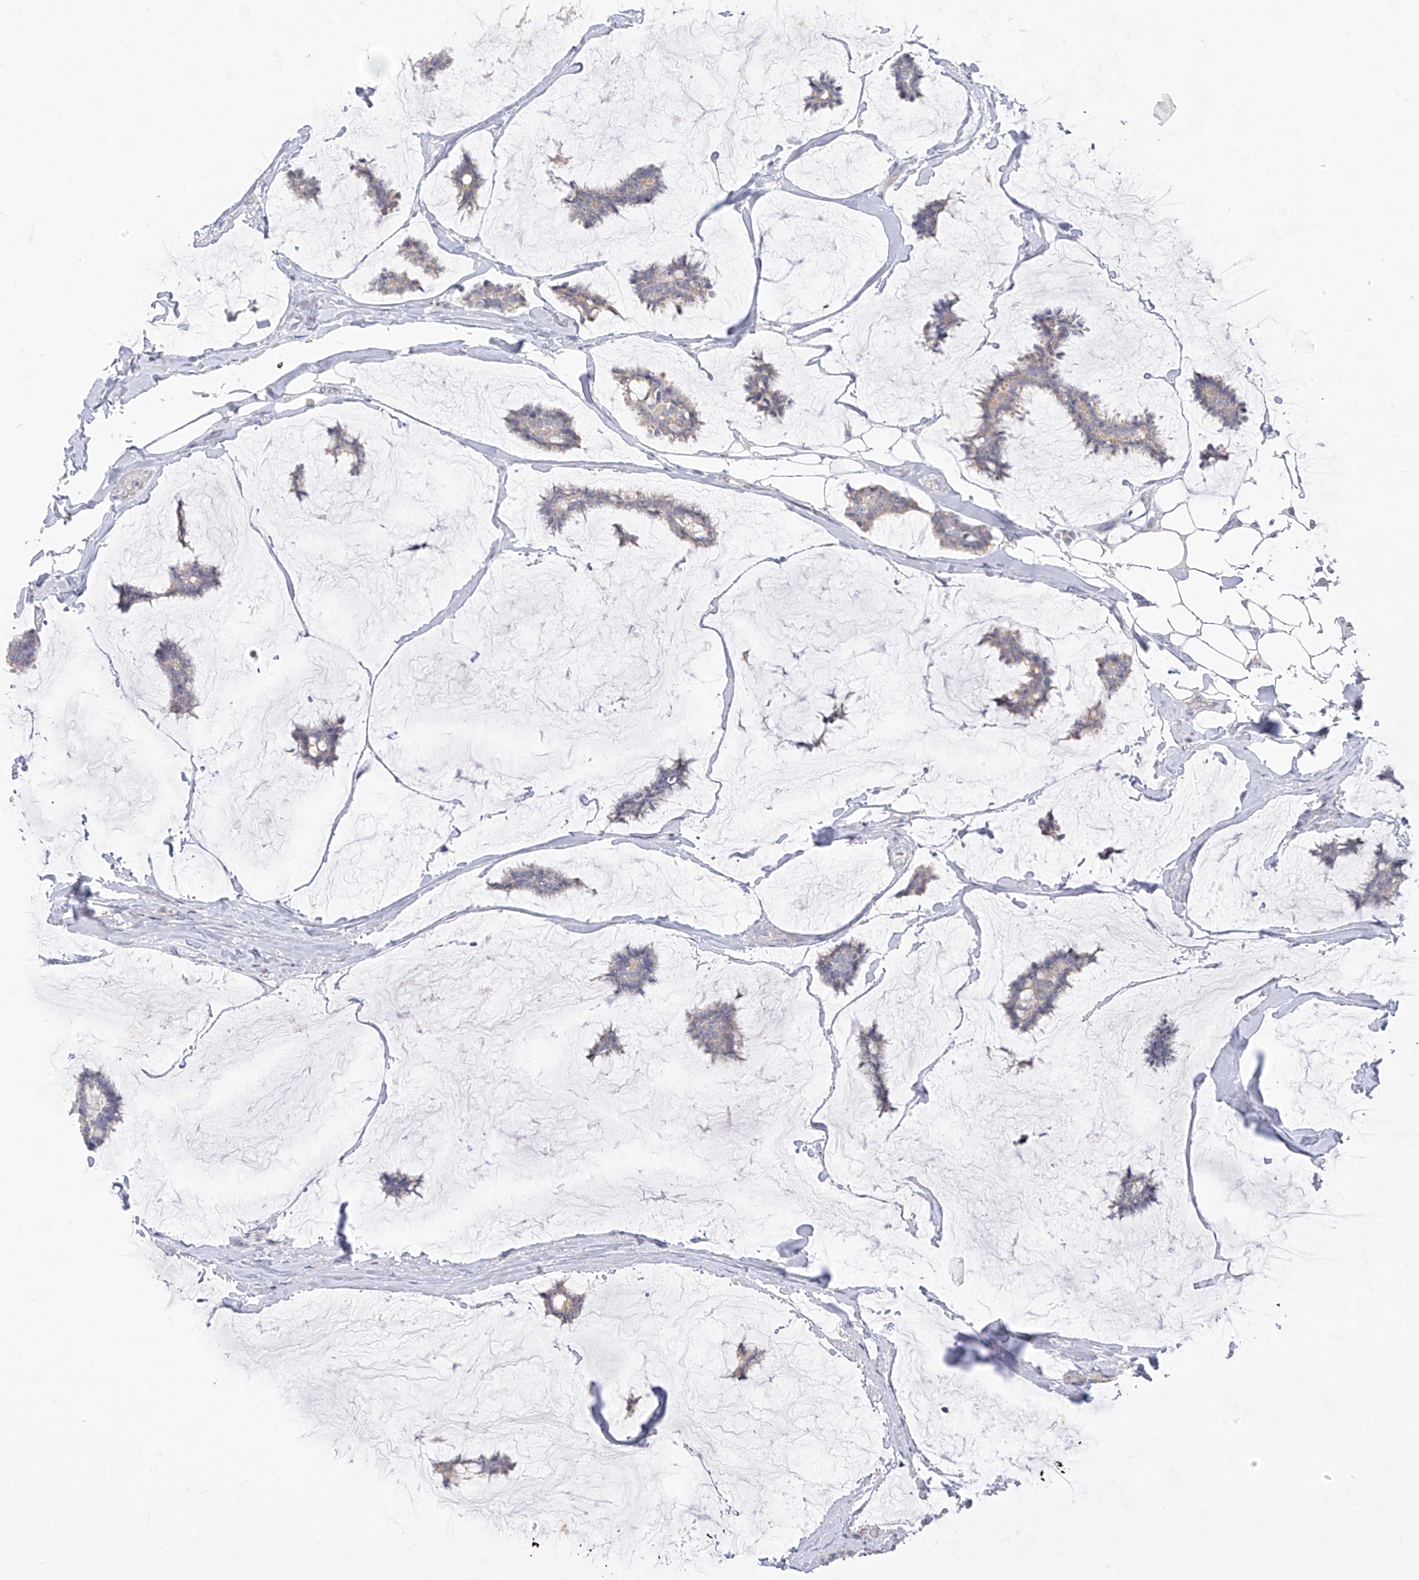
{"staining": {"intensity": "weak", "quantity": "<25%", "location": "cytoplasmic/membranous"}, "tissue": "breast cancer", "cell_type": "Tumor cells", "image_type": "cancer", "snomed": [{"axis": "morphology", "description": "Duct carcinoma"}, {"axis": "topography", "description": "Breast"}], "caption": "Protein analysis of breast cancer shows no significant positivity in tumor cells. Brightfield microscopy of immunohistochemistry stained with DAB (brown) and hematoxylin (blue), captured at high magnification.", "gene": "ZNF404", "patient": {"sex": "female", "age": 93}}